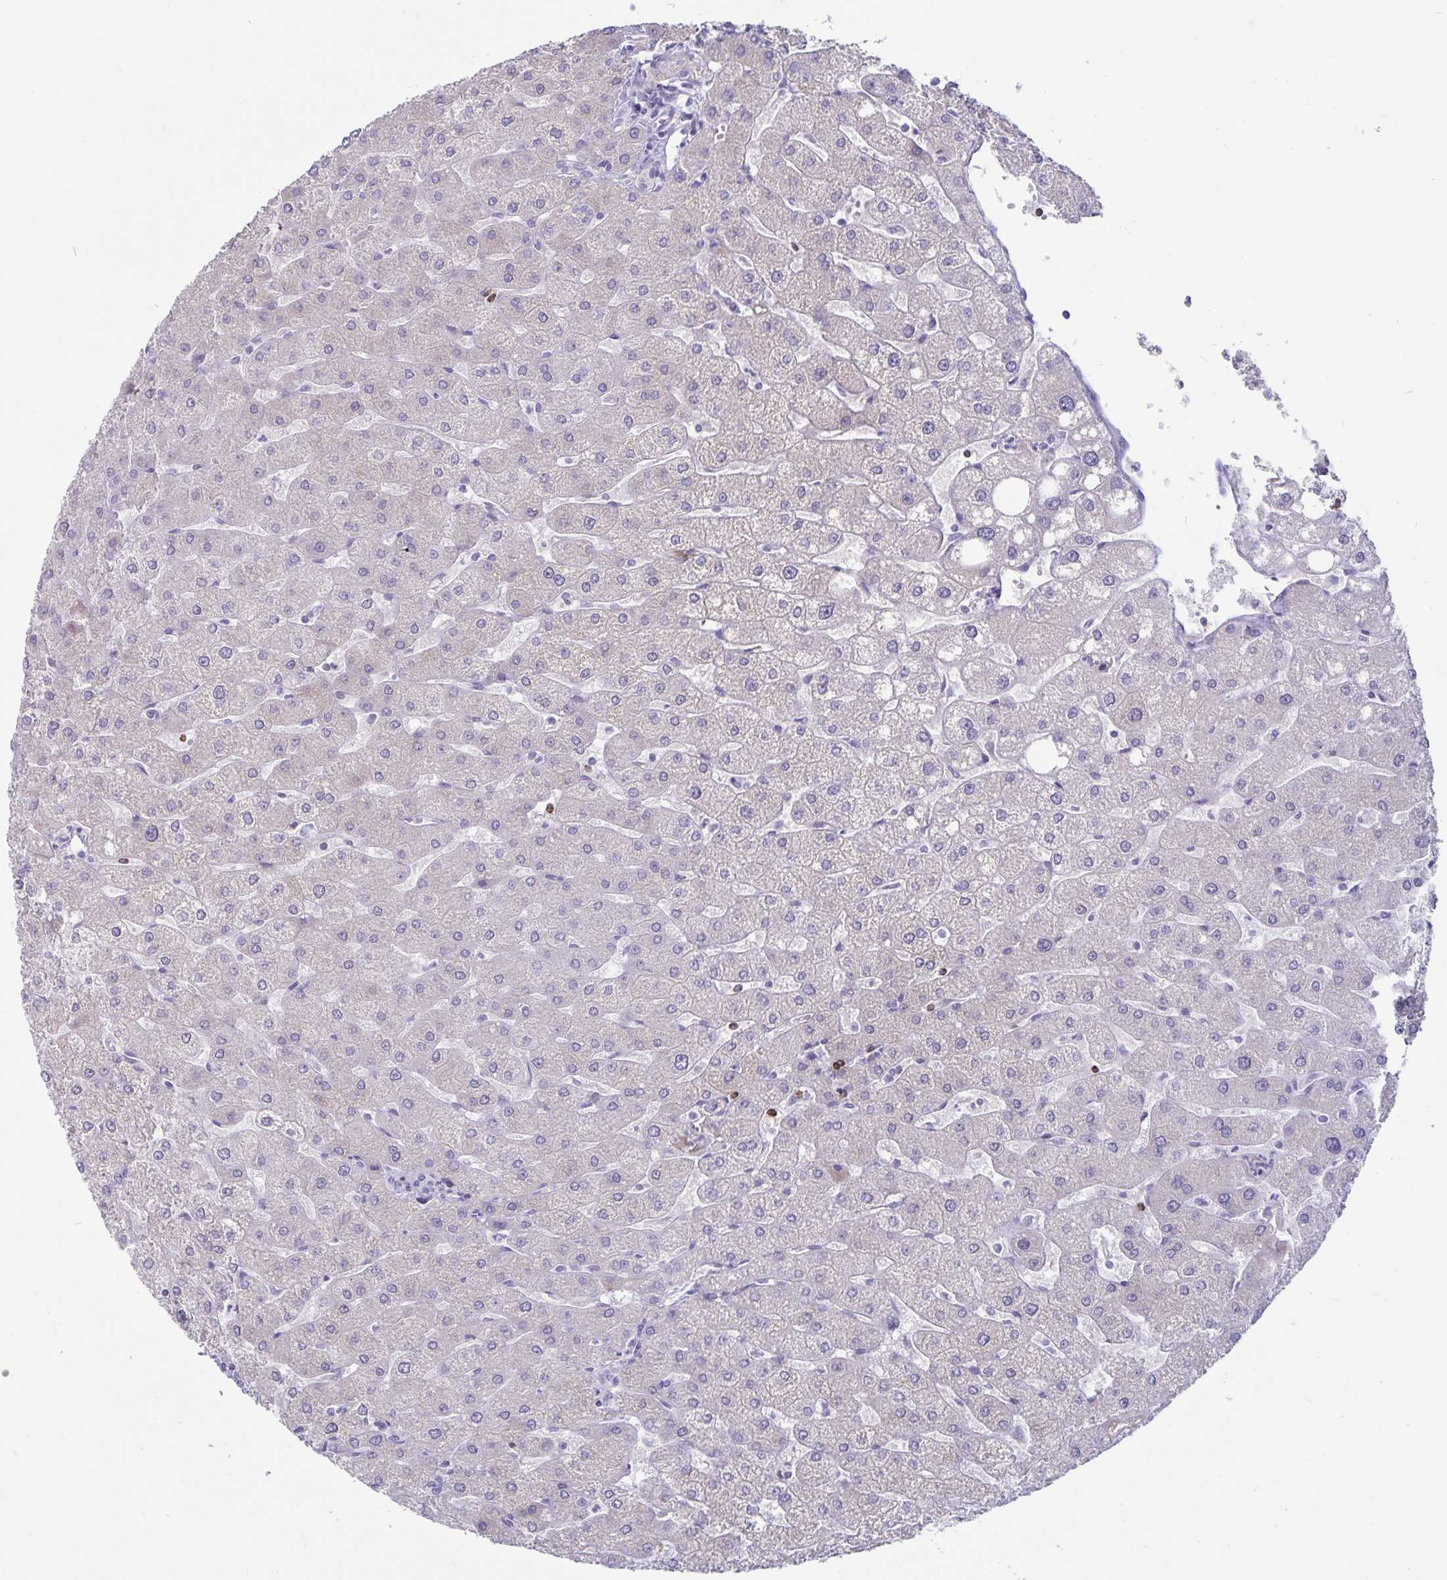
{"staining": {"intensity": "negative", "quantity": "none", "location": "none"}, "tissue": "liver", "cell_type": "Cholangiocytes", "image_type": "normal", "snomed": [{"axis": "morphology", "description": "Normal tissue, NOS"}, {"axis": "topography", "description": "Liver"}], "caption": "Immunohistochemistry (IHC) of normal human liver demonstrates no positivity in cholangiocytes. (Immunohistochemistry (IHC), brightfield microscopy, high magnification).", "gene": "GNLY", "patient": {"sex": "male", "age": 67}}